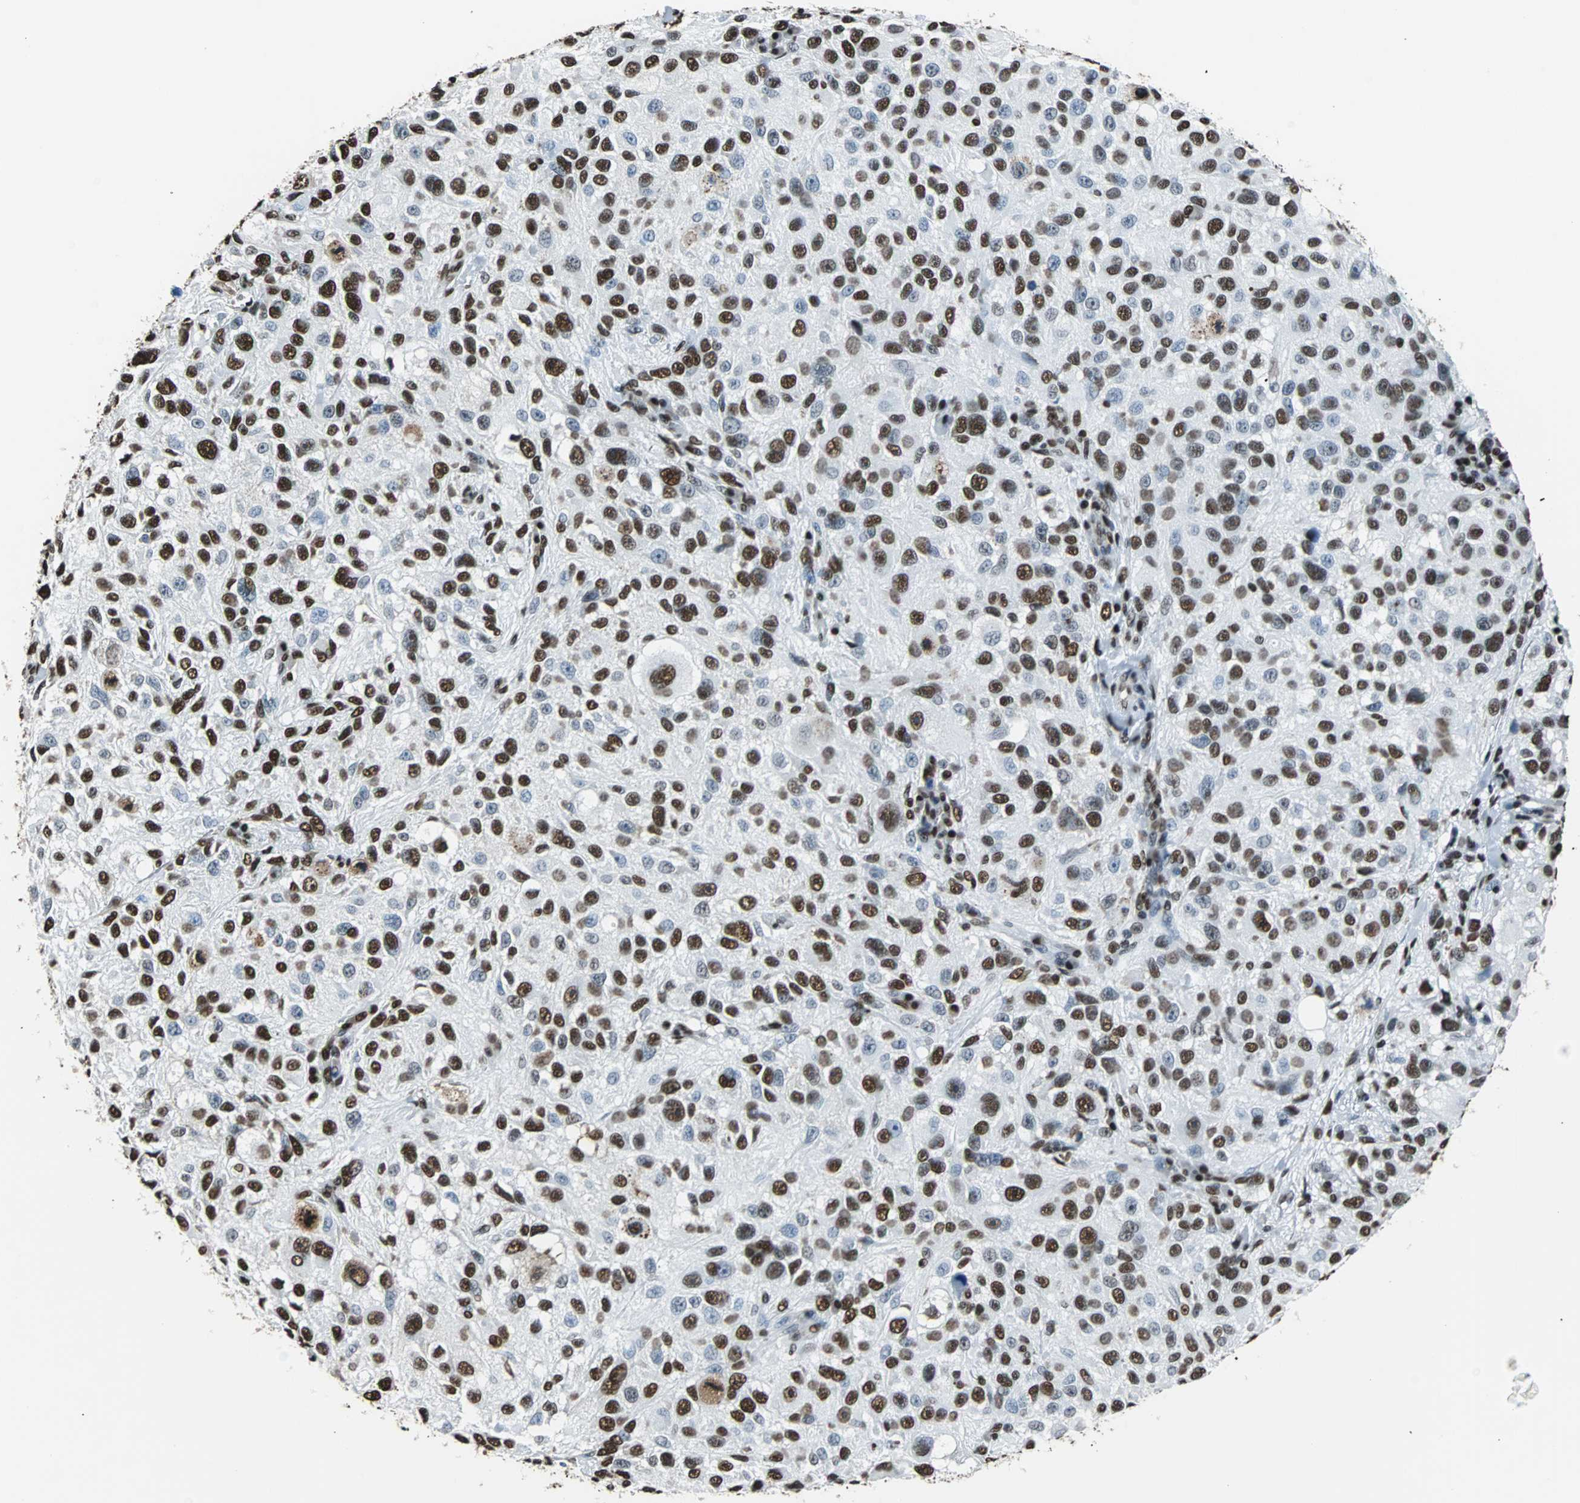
{"staining": {"intensity": "moderate", "quantity": "25%-75%", "location": "nuclear"}, "tissue": "melanoma", "cell_type": "Tumor cells", "image_type": "cancer", "snomed": [{"axis": "morphology", "description": "Necrosis, NOS"}, {"axis": "morphology", "description": "Malignant melanoma, NOS"}, {"axis": "topography", "description": "Skin"}], "caption": "Malignant melanoma was stained to show a protein in brown. There is medium levels of moderate nuclear positivity in about 25%-75% of tumor cells.", "gene": "FUBP1", "patient": {"sex": "female", "age": 87}}